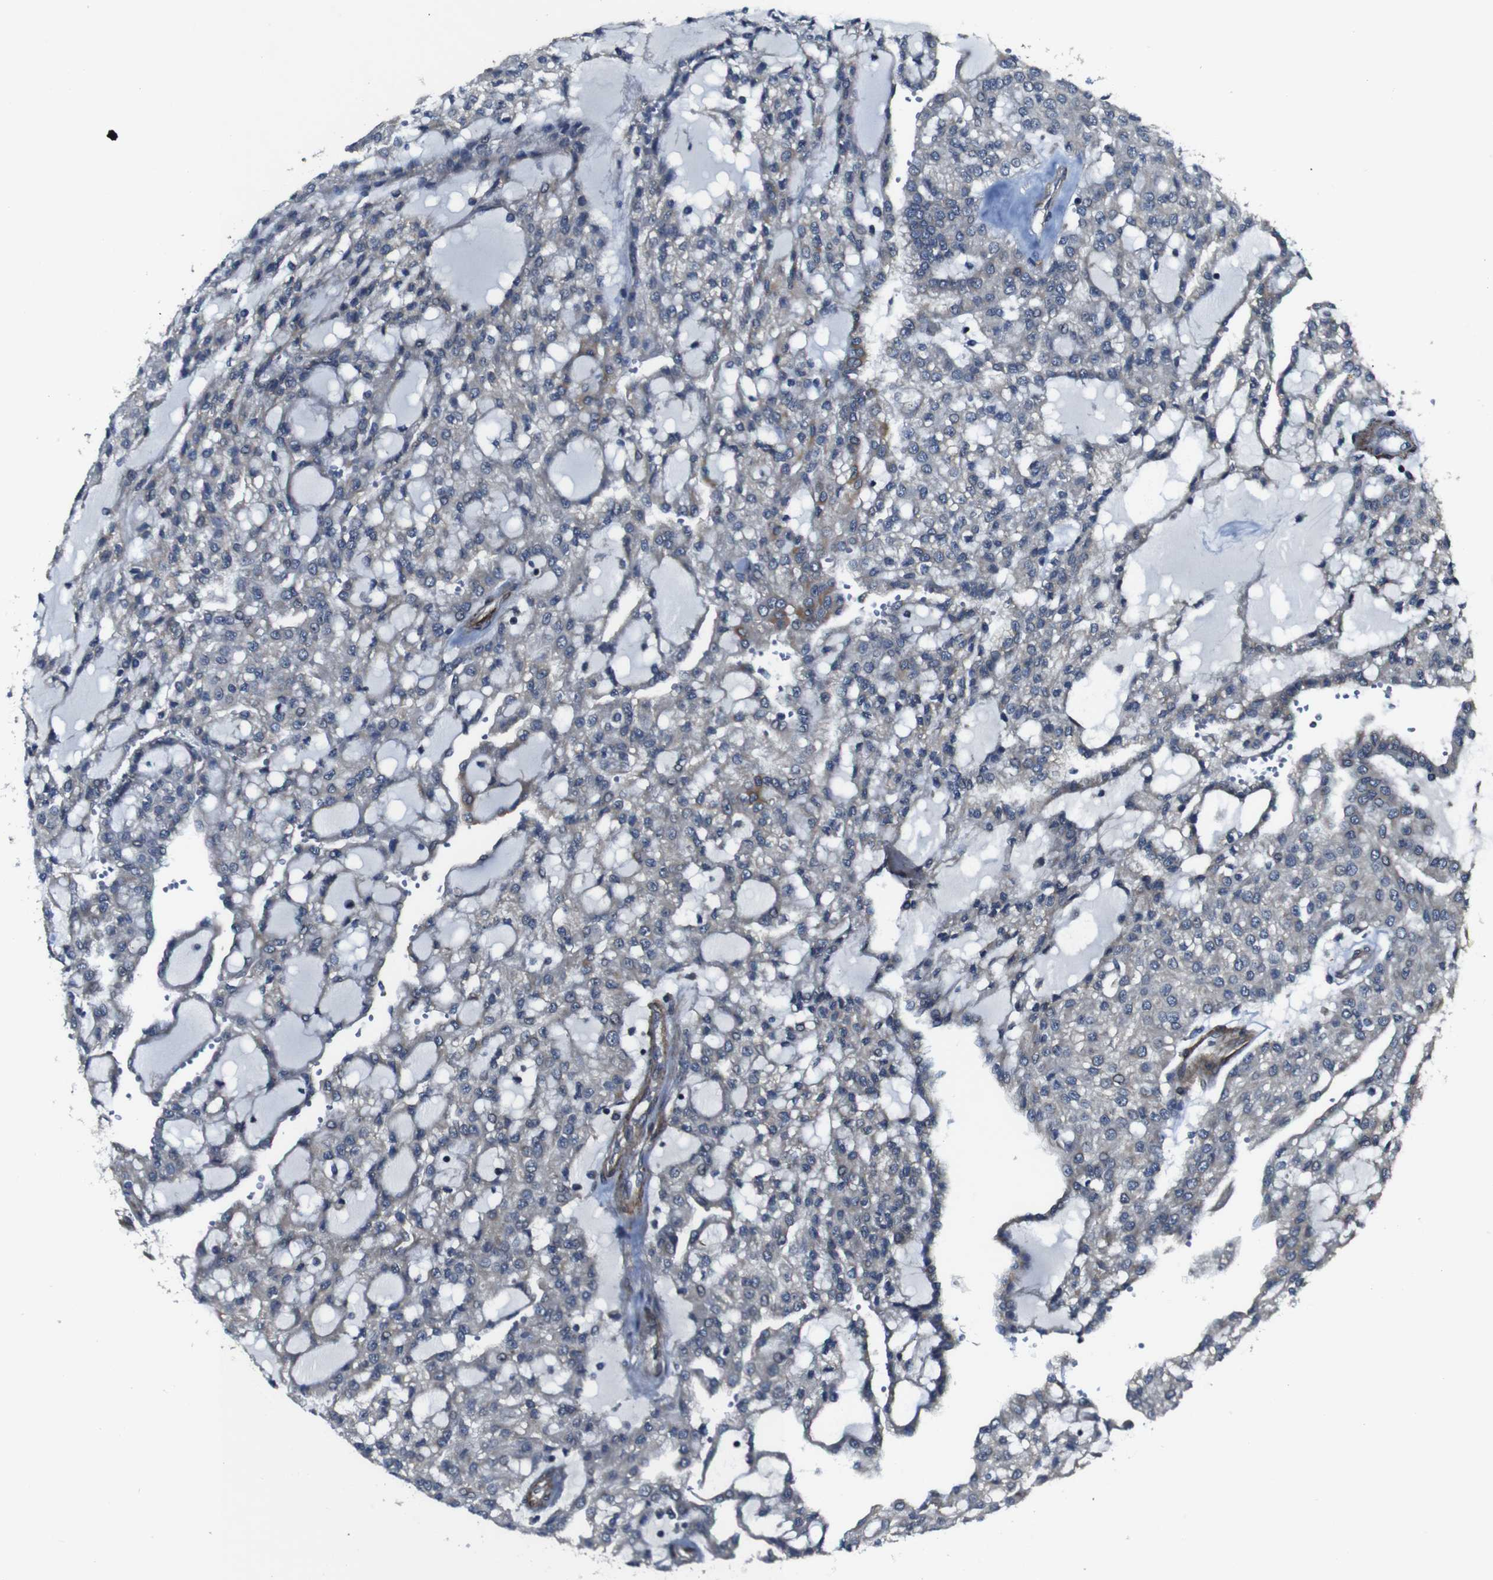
{"staining": {"intensity": "negative", "quantity": "none", "location": "none"}, "tissue": "renal cancer", "cell_type": "Tumor cells", "image_type": "cancer", "snomed": [{"axis": "morphology", "description": "Adenocarcinoma, NOS"}, {"axis": "topography", "description": "Kidney"}], "caption": "Immunohistochemical staining of renal cancer (adenocarcinoma) shows no significant positivity in tumor cells.", "gene": "GGT7", "patient": {"sex": "male", "age": 63}}